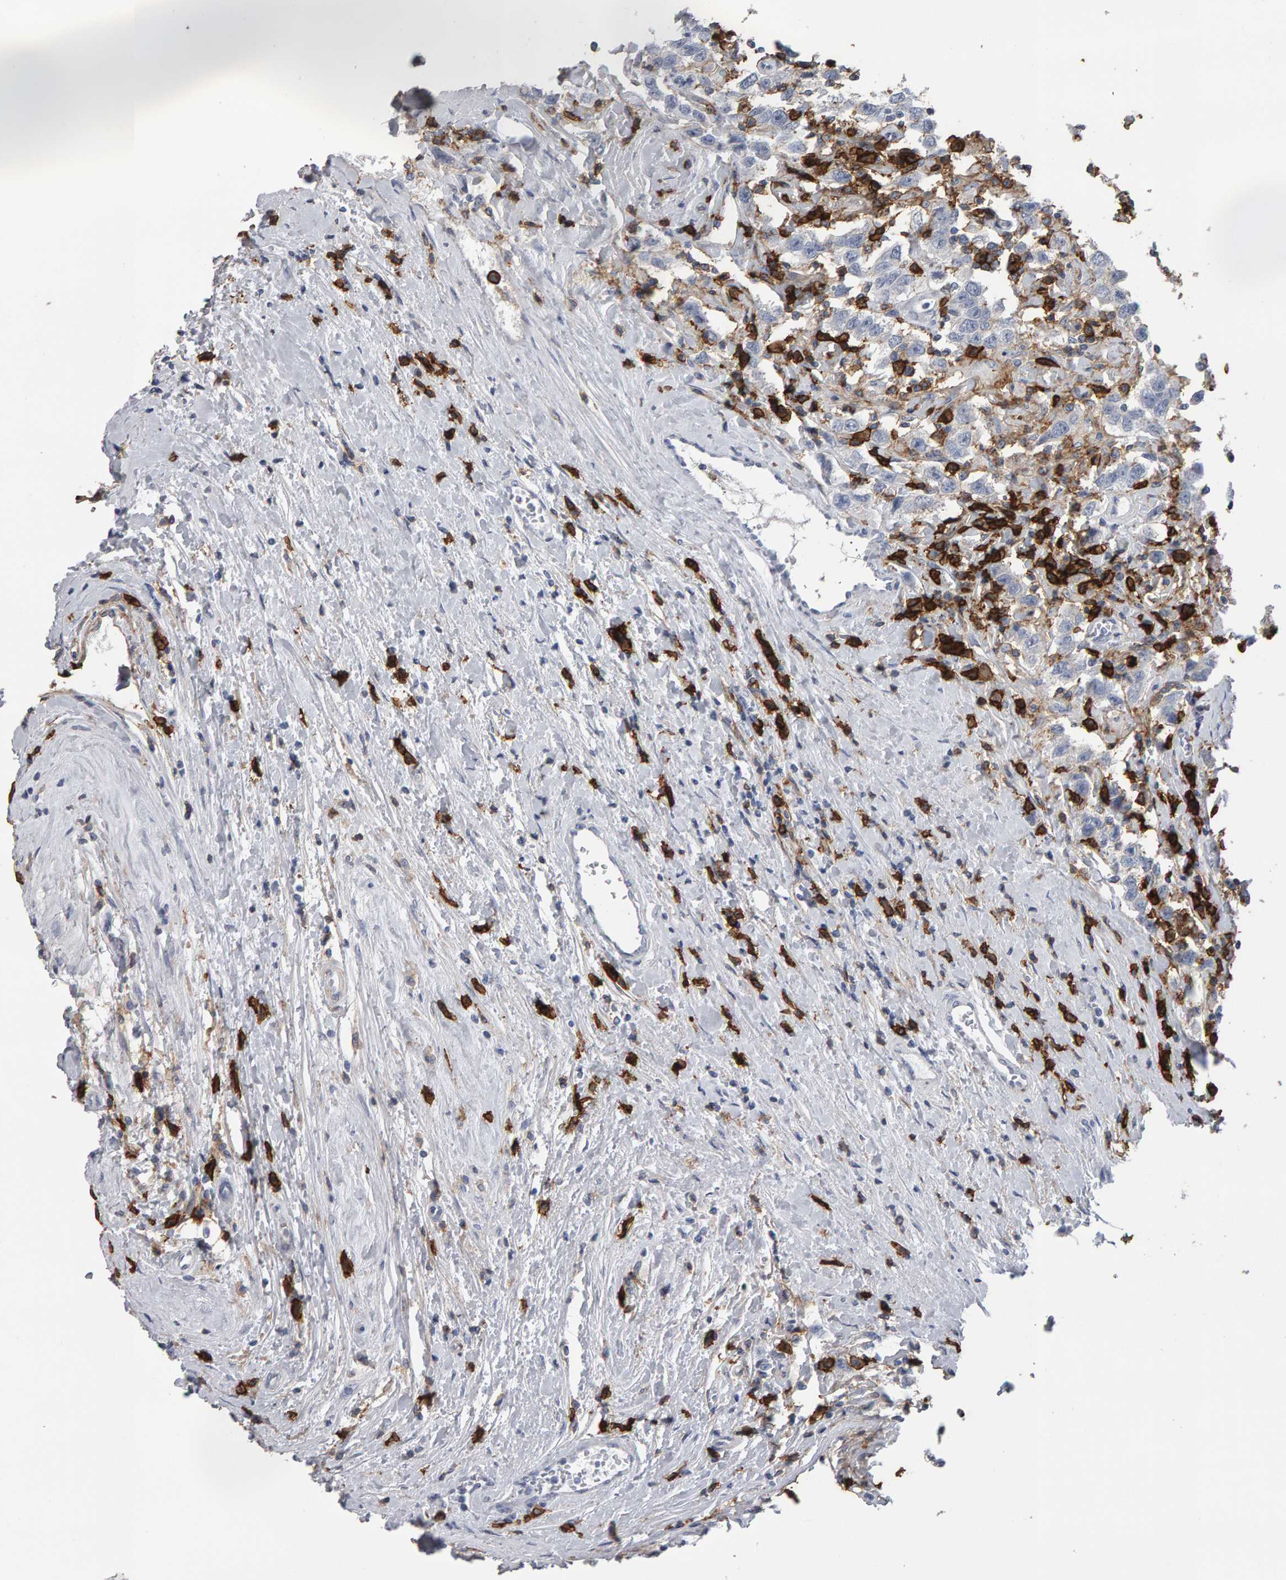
{"staining": {"intensity": "negative", "quantity": "none", "location": "none"}, "tissue": "testis cancer", "cell_type": "Tumor cells", "image_type": "cancer", "snomed": [{"axis": "morphology", "description": "Seminoma, NOS"}, {"axis": "topography", "description": "Testis"}], "caption": "The IHC image has no significant expression in tumor cells of testis cancer (seminoma) tissue. (DAB (3,3'-diaminobenzidine) immunohistochemistry (IHC) visualized using brightfield microscopy, high magnification).", "gene": "CD38", "patient": {"sex": "male", "age": 41}}